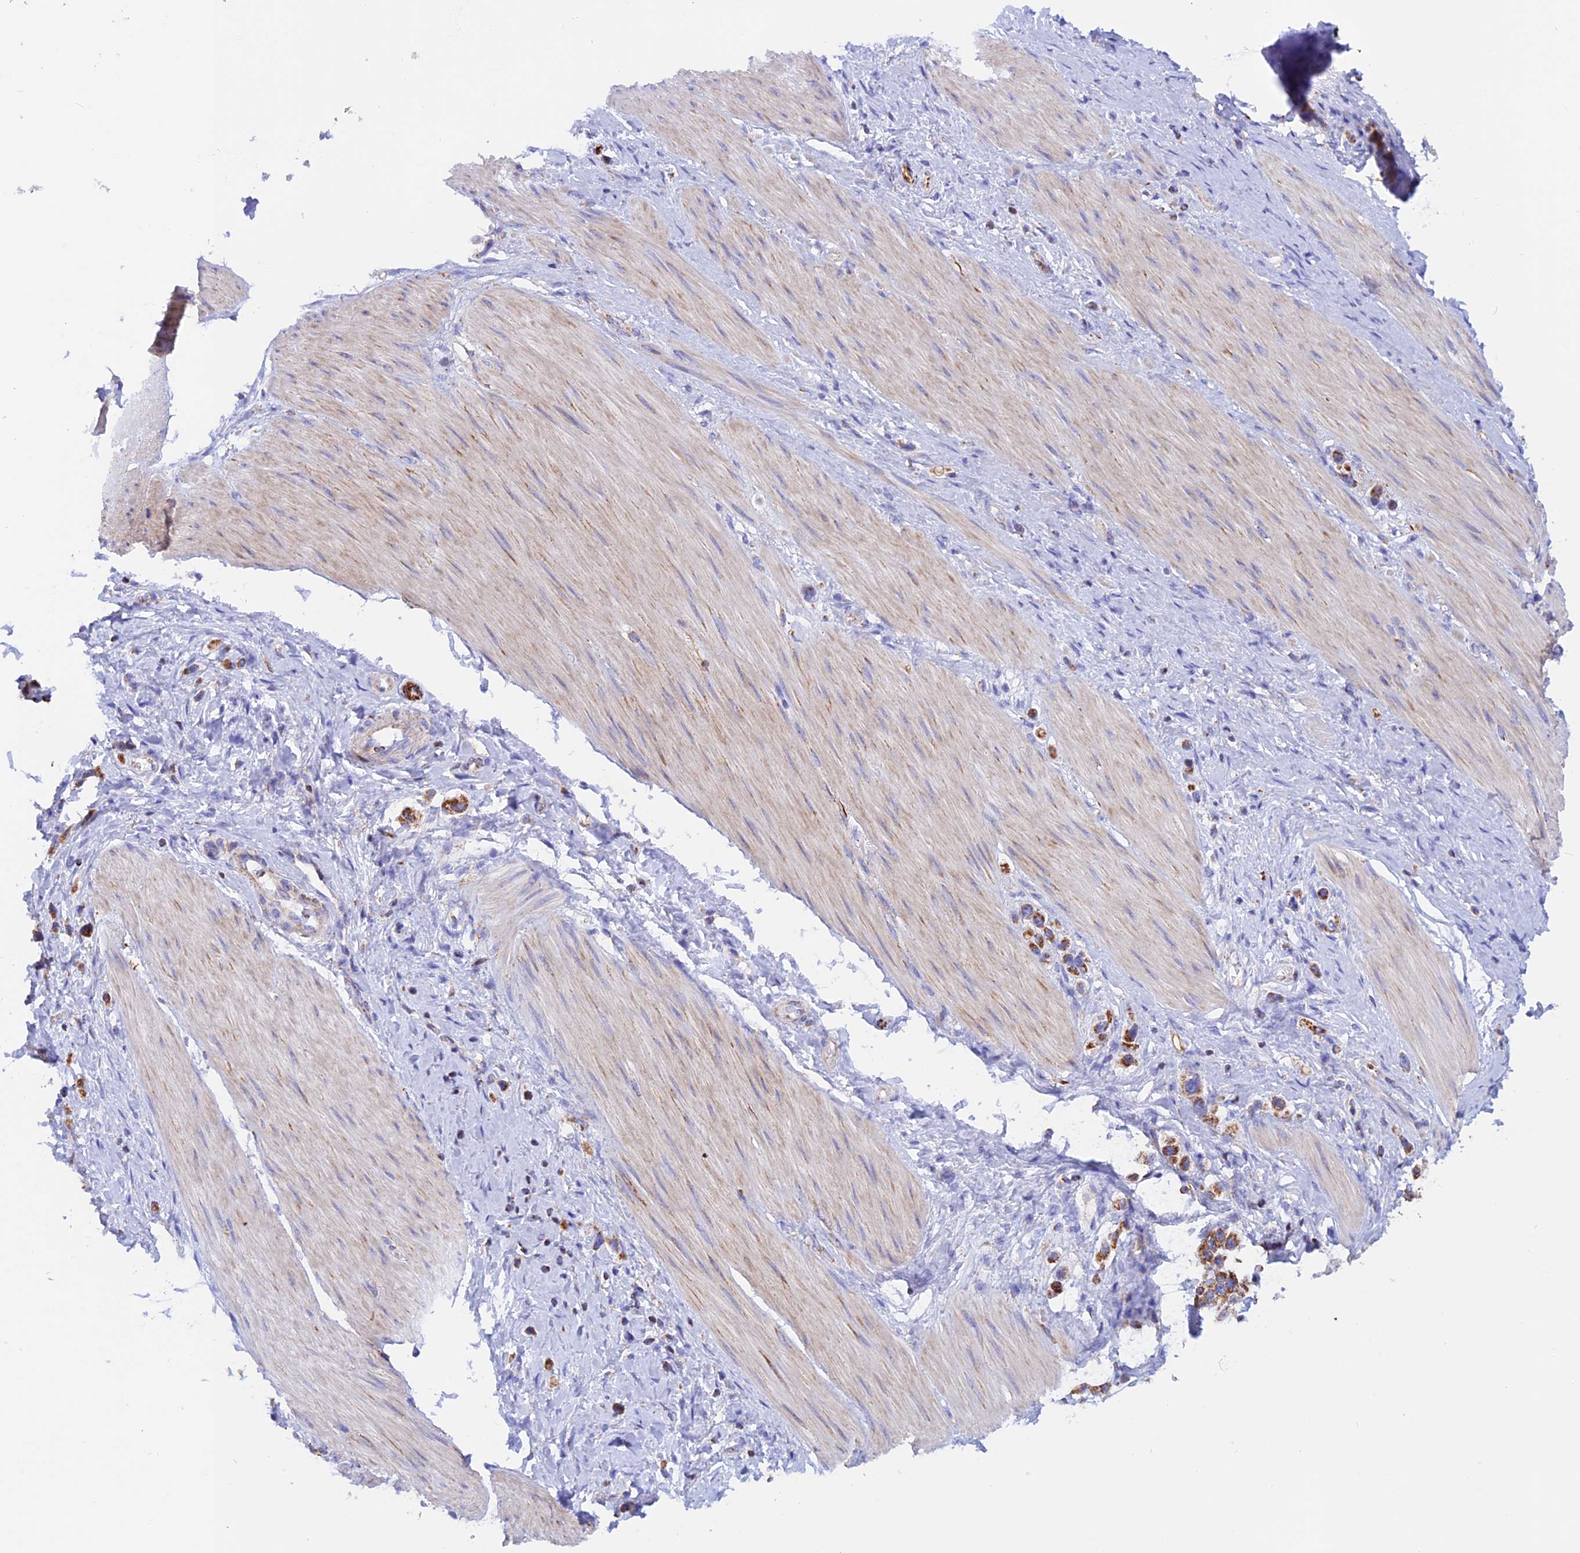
{"staining": {"intensity": "moderate", "quantity": ">75%", "location": "cytoplasmic/membranous"}, "tissue": "stomach cancer", "cell_type": "Tumor cells", "image_type": "cancer", "snomed": [{"axis": "morphology", "description": "Adenocarcinoma, NOS"}, {"axis": "topography", "description": "Stomach"}], "caption": "This micrograph displays stomach cancer (adenocarcinoma) stained with IHC to label a protein in brown. The cytoplasmic/membranous of tumor cells show moderate positivity for the protein. Nuclei are counter-stained blue.", "gene": "GCDH", "patient": {"sex": "female", "age": 65}}